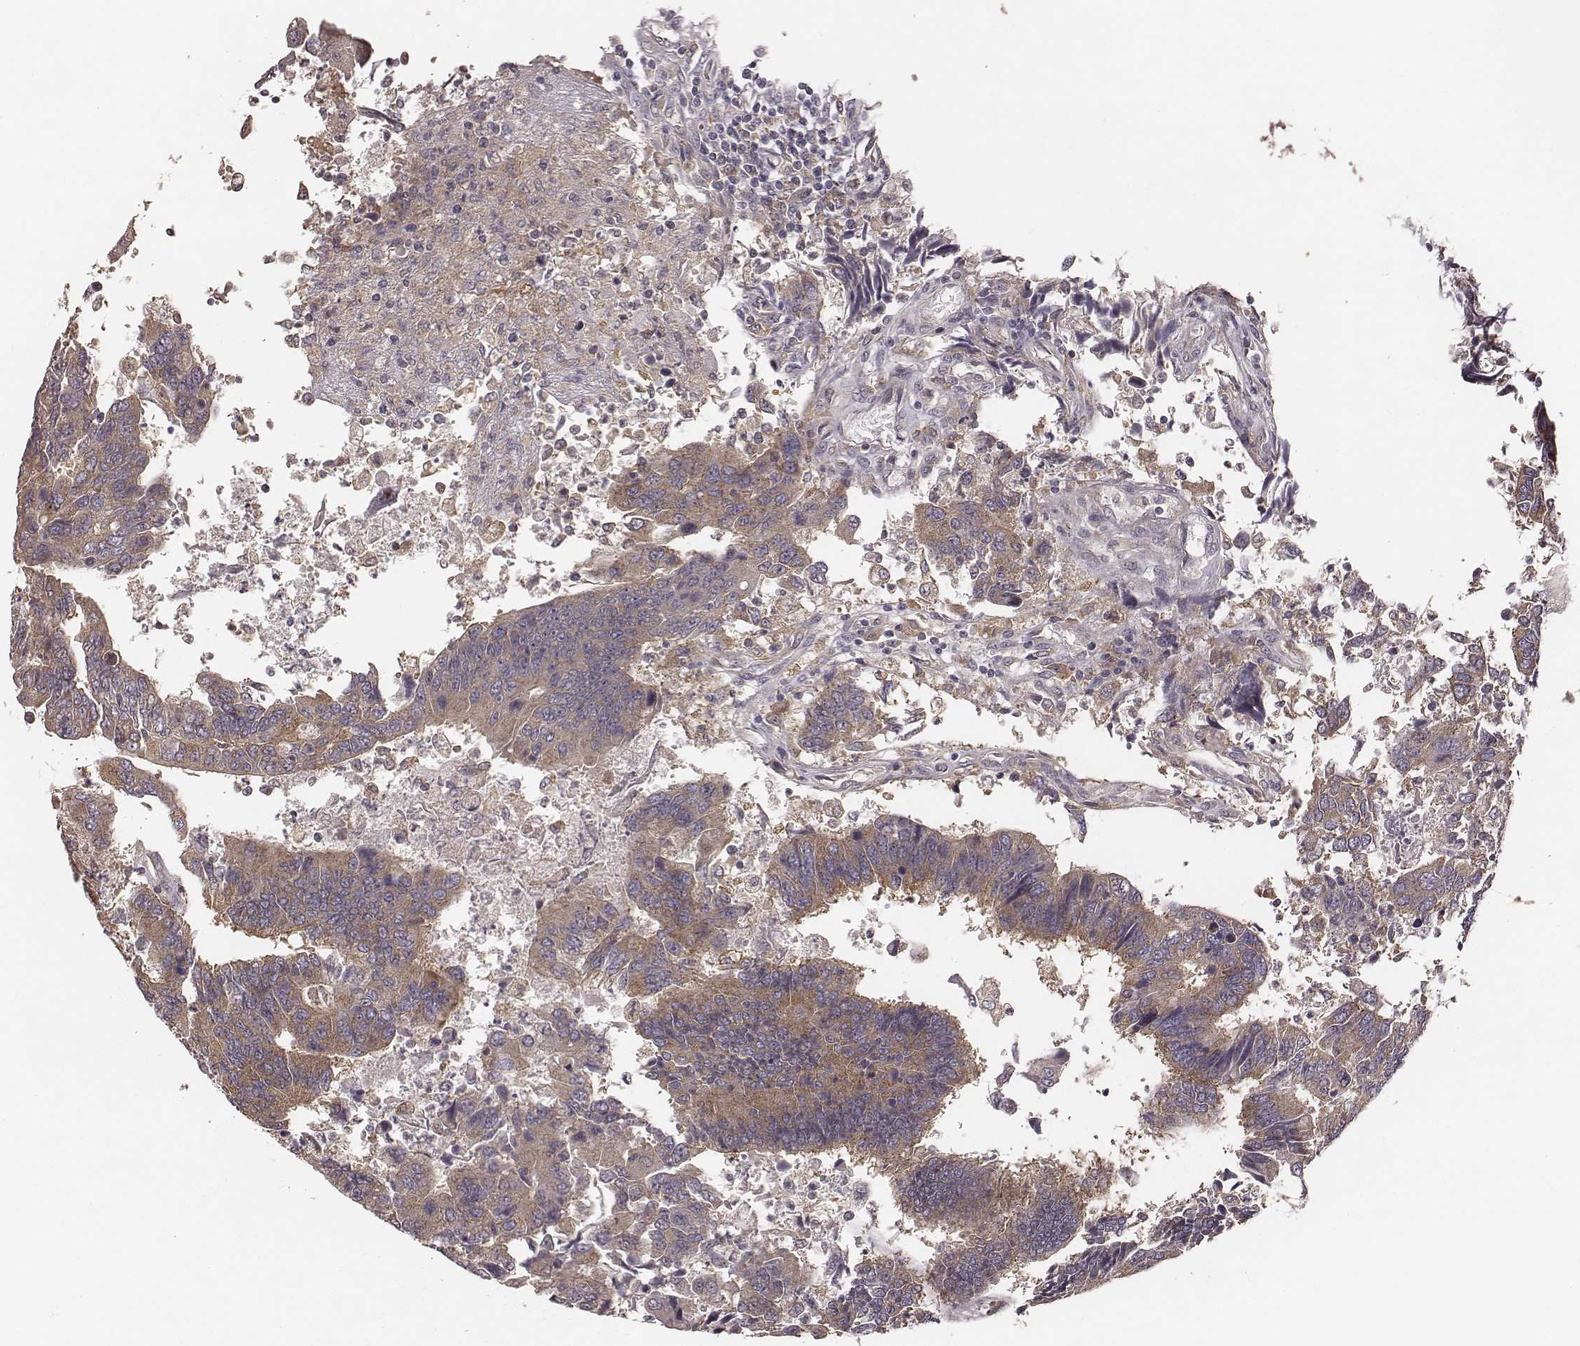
{"staining": {"intensity": "moderate", "quantity": ">75%", "location": "cytoplasmic/membranous"}, "tissue": "colorectal cancer", "cell_type": "Tumor cells", "image_type": "cancer", "snomed": [{"axis": "morphology", "description": "Adenocarcinoma, NOS"}, {"axis": "topography", "description": "Colon"}], "caption": "Colorectal adenocarcinoma stained with immunohistochemistry (IHC) exhibits moderate cytoplasmic/membranous expression in approximately >75% of tumor cells.", "gene": "VPS26A", "patient": {"sex": "female", "age": 67}}